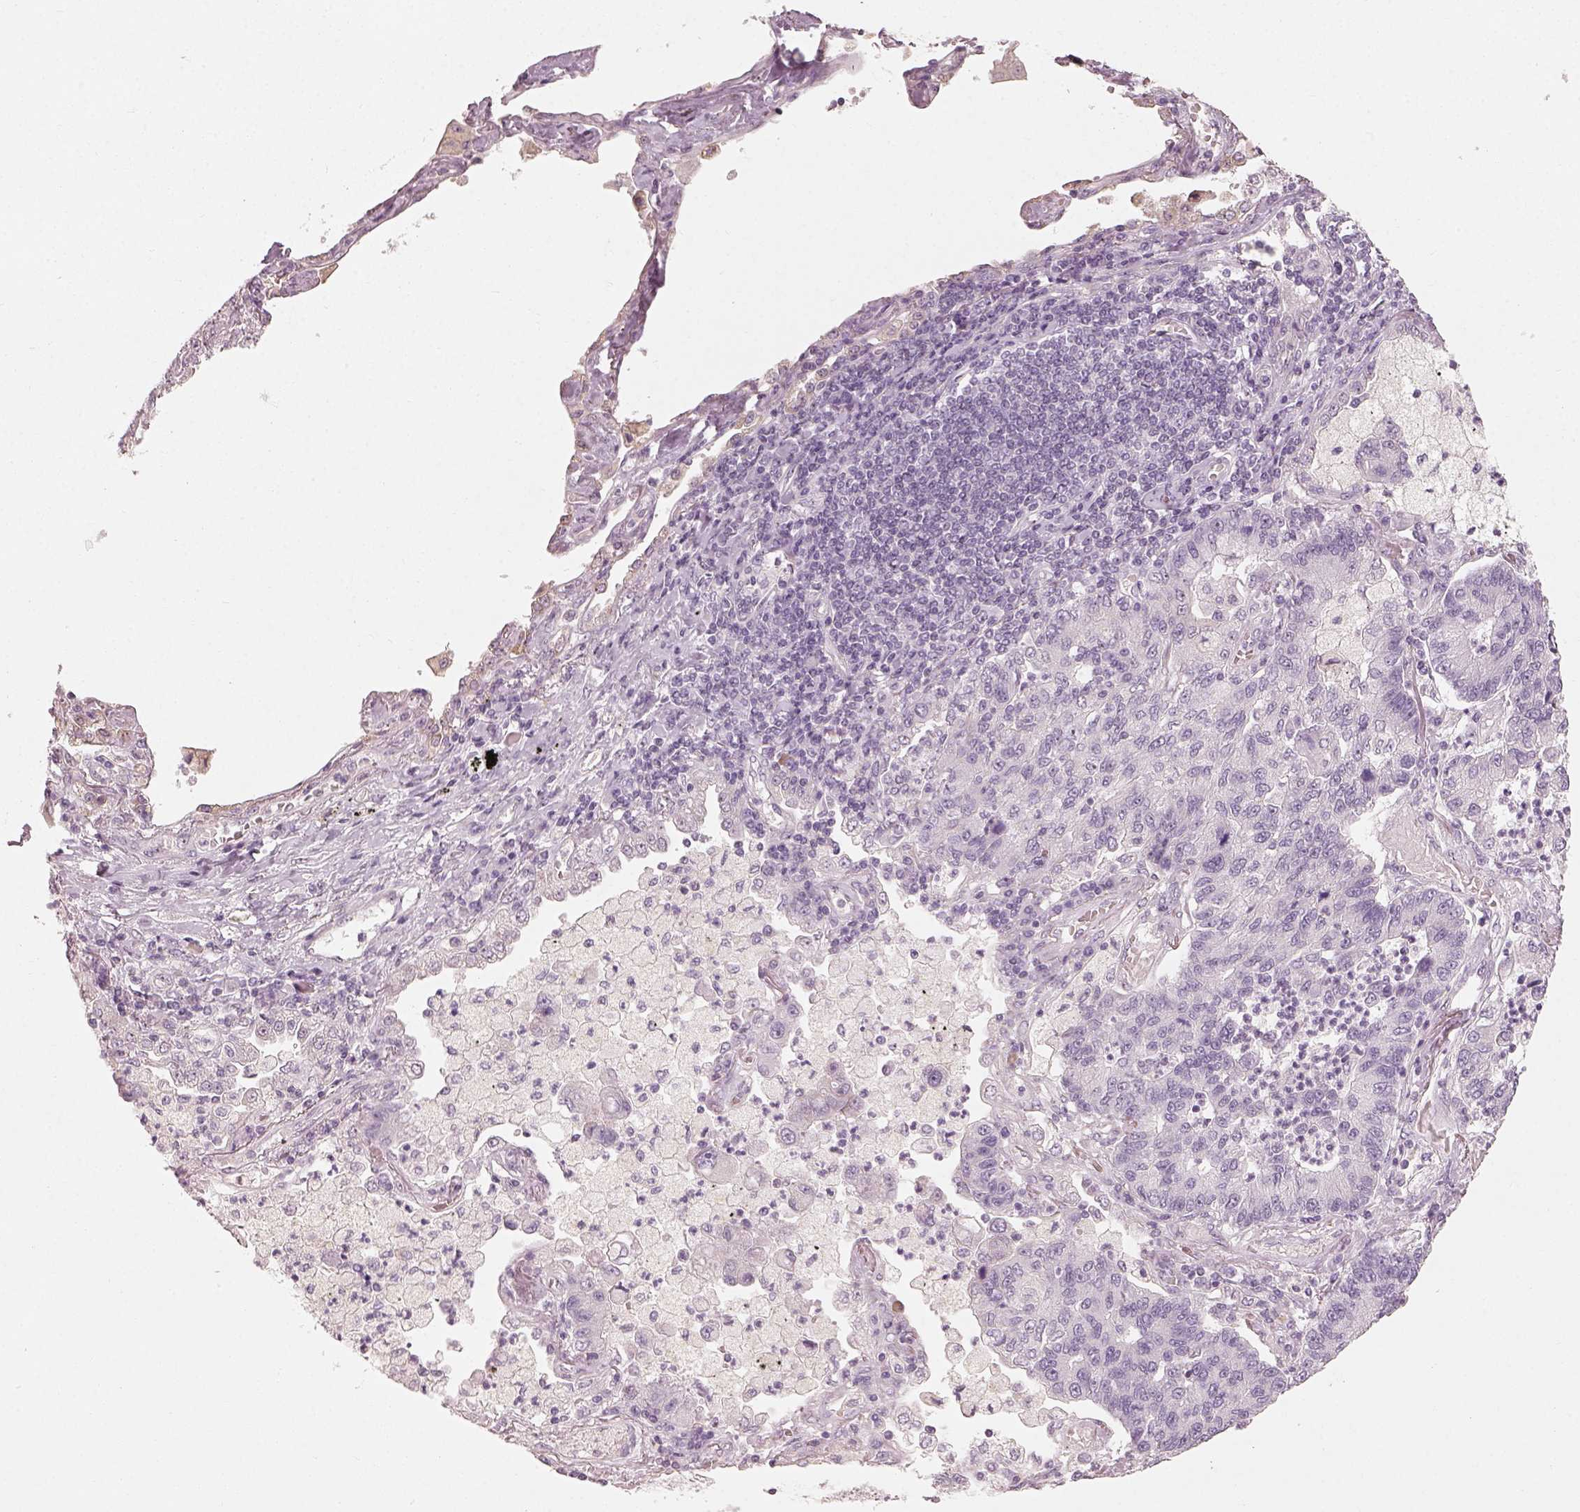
{"staining": {"intensity": "negative", "quantity": "none", "location": "none"}, "tissue": "lung cancer", "cell_type": "Tumor cells", "image_type": "cancer", "snomed": [{"axis": "morphology", "description": "Adenocarcinoma, NOS"}, {"axis": "topography", "description": "Lung"}], "caption": "Protein analysis of lung cancer shows no significant positivity in tumor cells. The staining was performed using DAB (3,3'-diaminobenzidine) to visualize the protein expression in brown, while the nuclei were stained in blue with hematoxylin (Magnification: 20x).", "gene": "CDS1", "patient": {"sex": "female", "age": 57}}